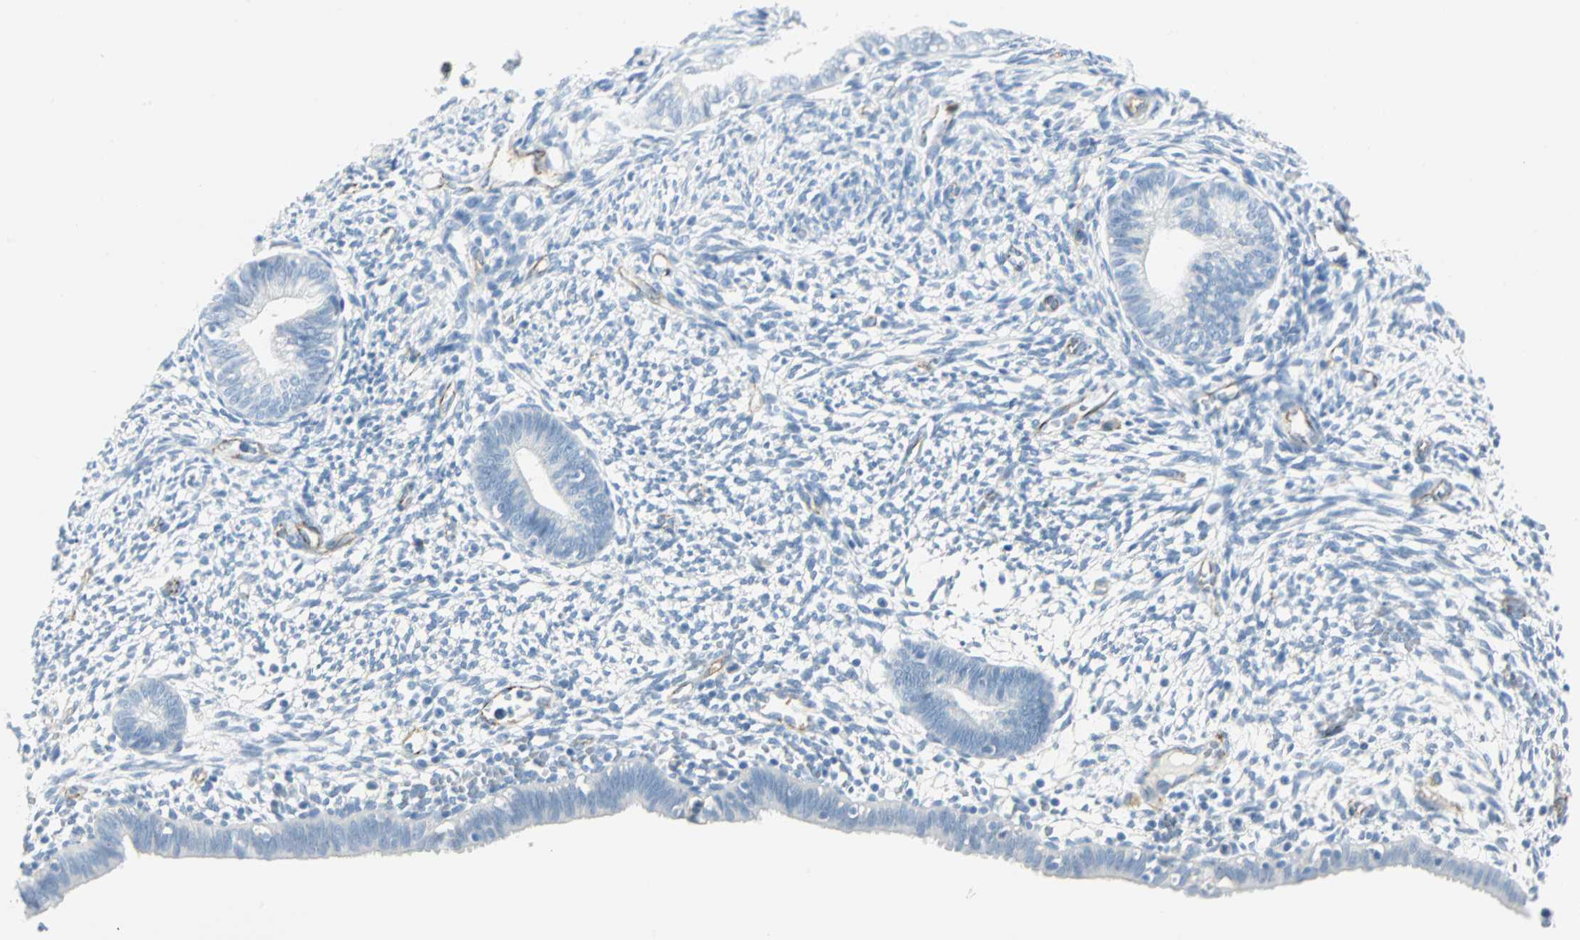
{"staining": {"intensity": "negative", "quantity": "none", "location": "none"}, "tissue": "endometrium", "cell_type": "Cells in endometrial stroma", "image_type": "normal", "snomed": [{"axis": "morphology", "description": "Normal tissue, NOS"}, {"axis": "morphology", "description": "Atrophy, NOS"}, {"axis": "topography", "description": "Uterus"}, {"axis": "topography", "description": "Endometrium"}], "caption": "Immunohistochemistry histopathology image of unremarkable endometrium: endometrium stained with DAB shows no significant protein expression in cells in endometrial stroma. (DAB immunohistochemistry (IHC), high magnification).", "gene": "VPS9D1", "patient": {"sex": "female", "age": 68}}